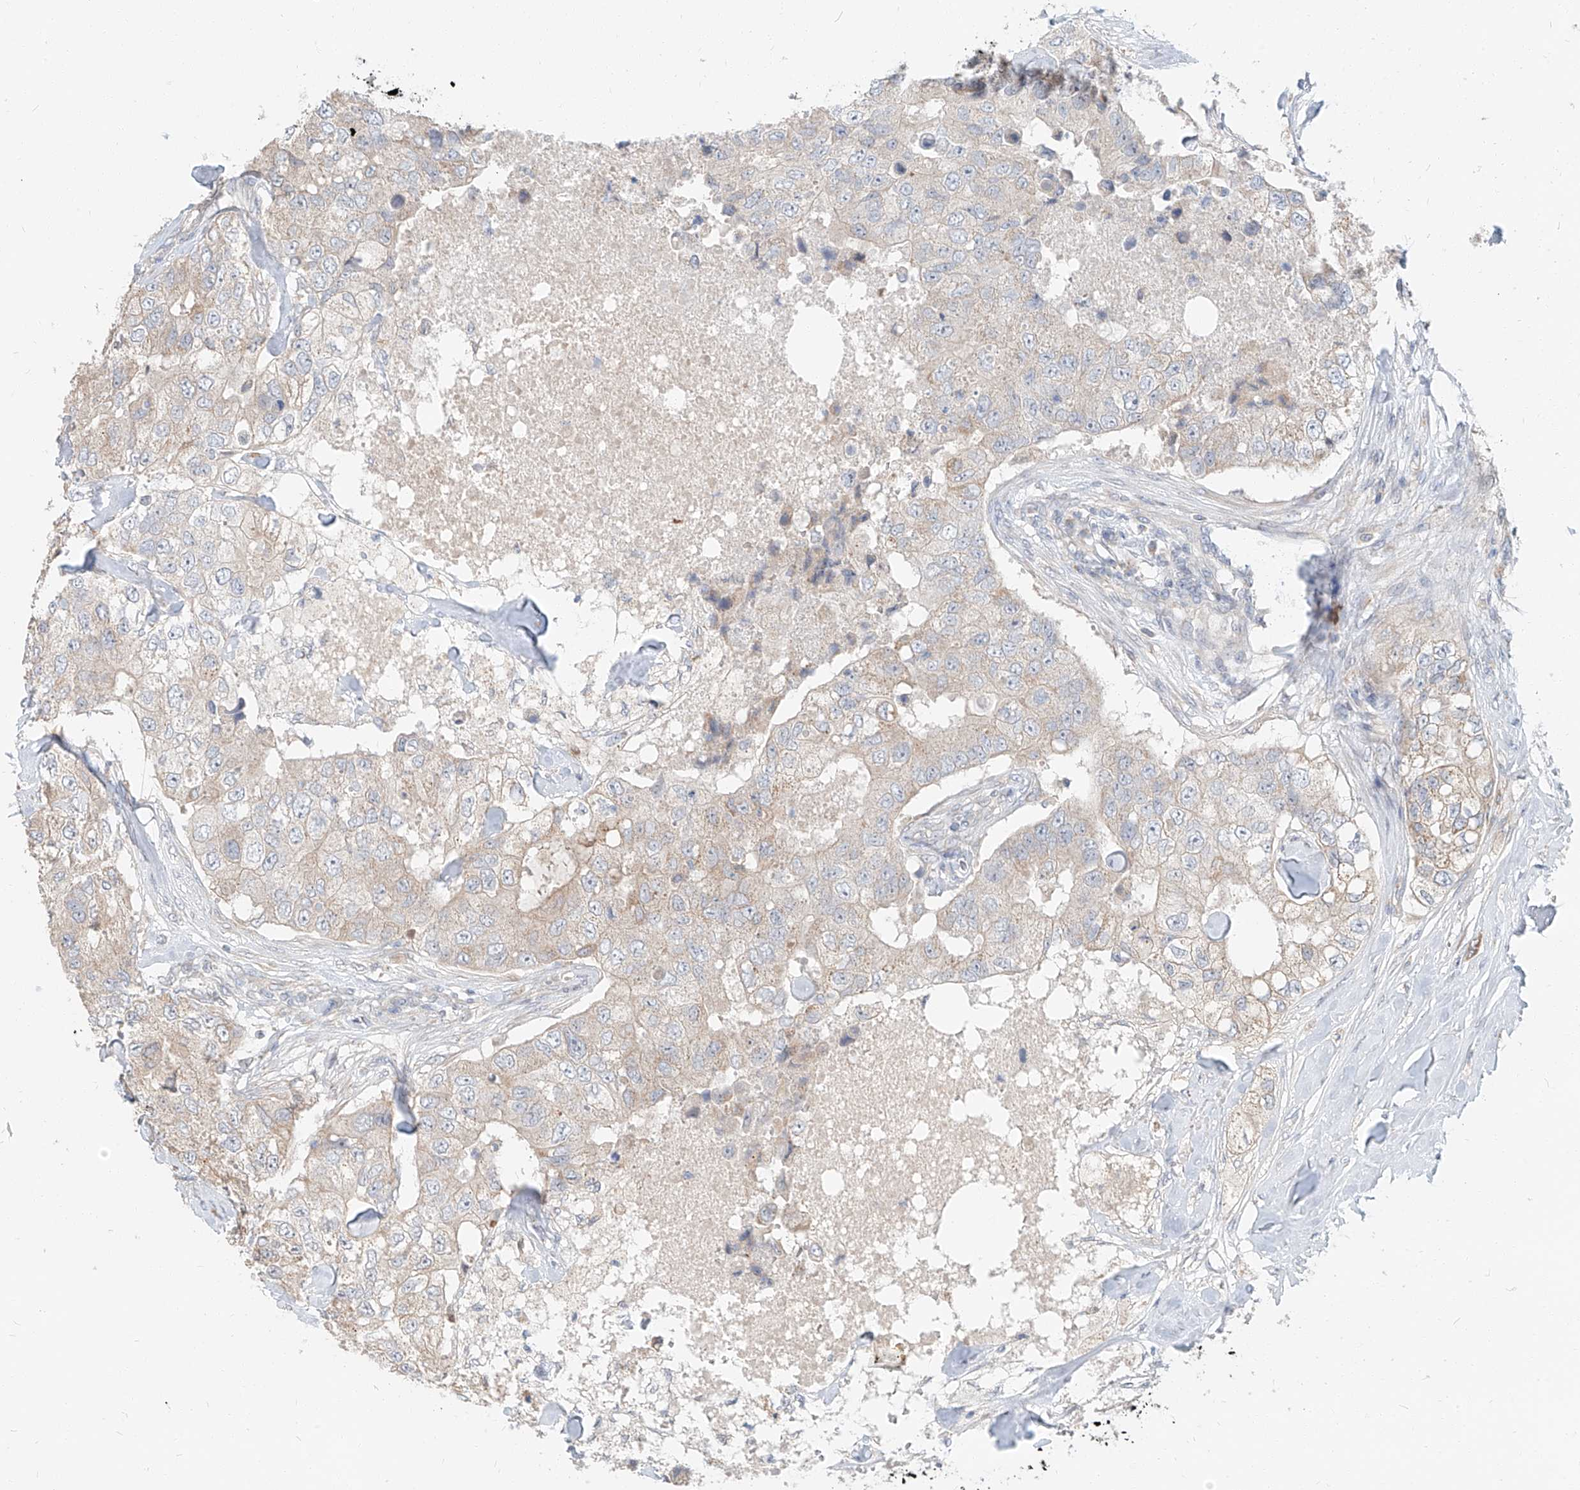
{"staining": {"intensity": "weak", "quantity": "<25%", "location": "cytoplasmic/membranous"}, "tissue": "breast cancer", "cell_type": "Tumor cells", "image_type": "cancer", "snomed": [{"axis": "morphology", "description": "Duct carcinoma"}, {"axis": "topography", "description": "Breast"}], "caption": "Immunohistochemical staining of human intraductal carcinoma (breast) shows no significant staining in tumor cells. Brightfield microscopy of immunohistochemistry stained with DAB (3,3'-diaminobenzidine) (brown) and hematoxylin (blue), captured at high magnification.", "gene": "STX19", "patient": {"sex": "female", "age": 62}}